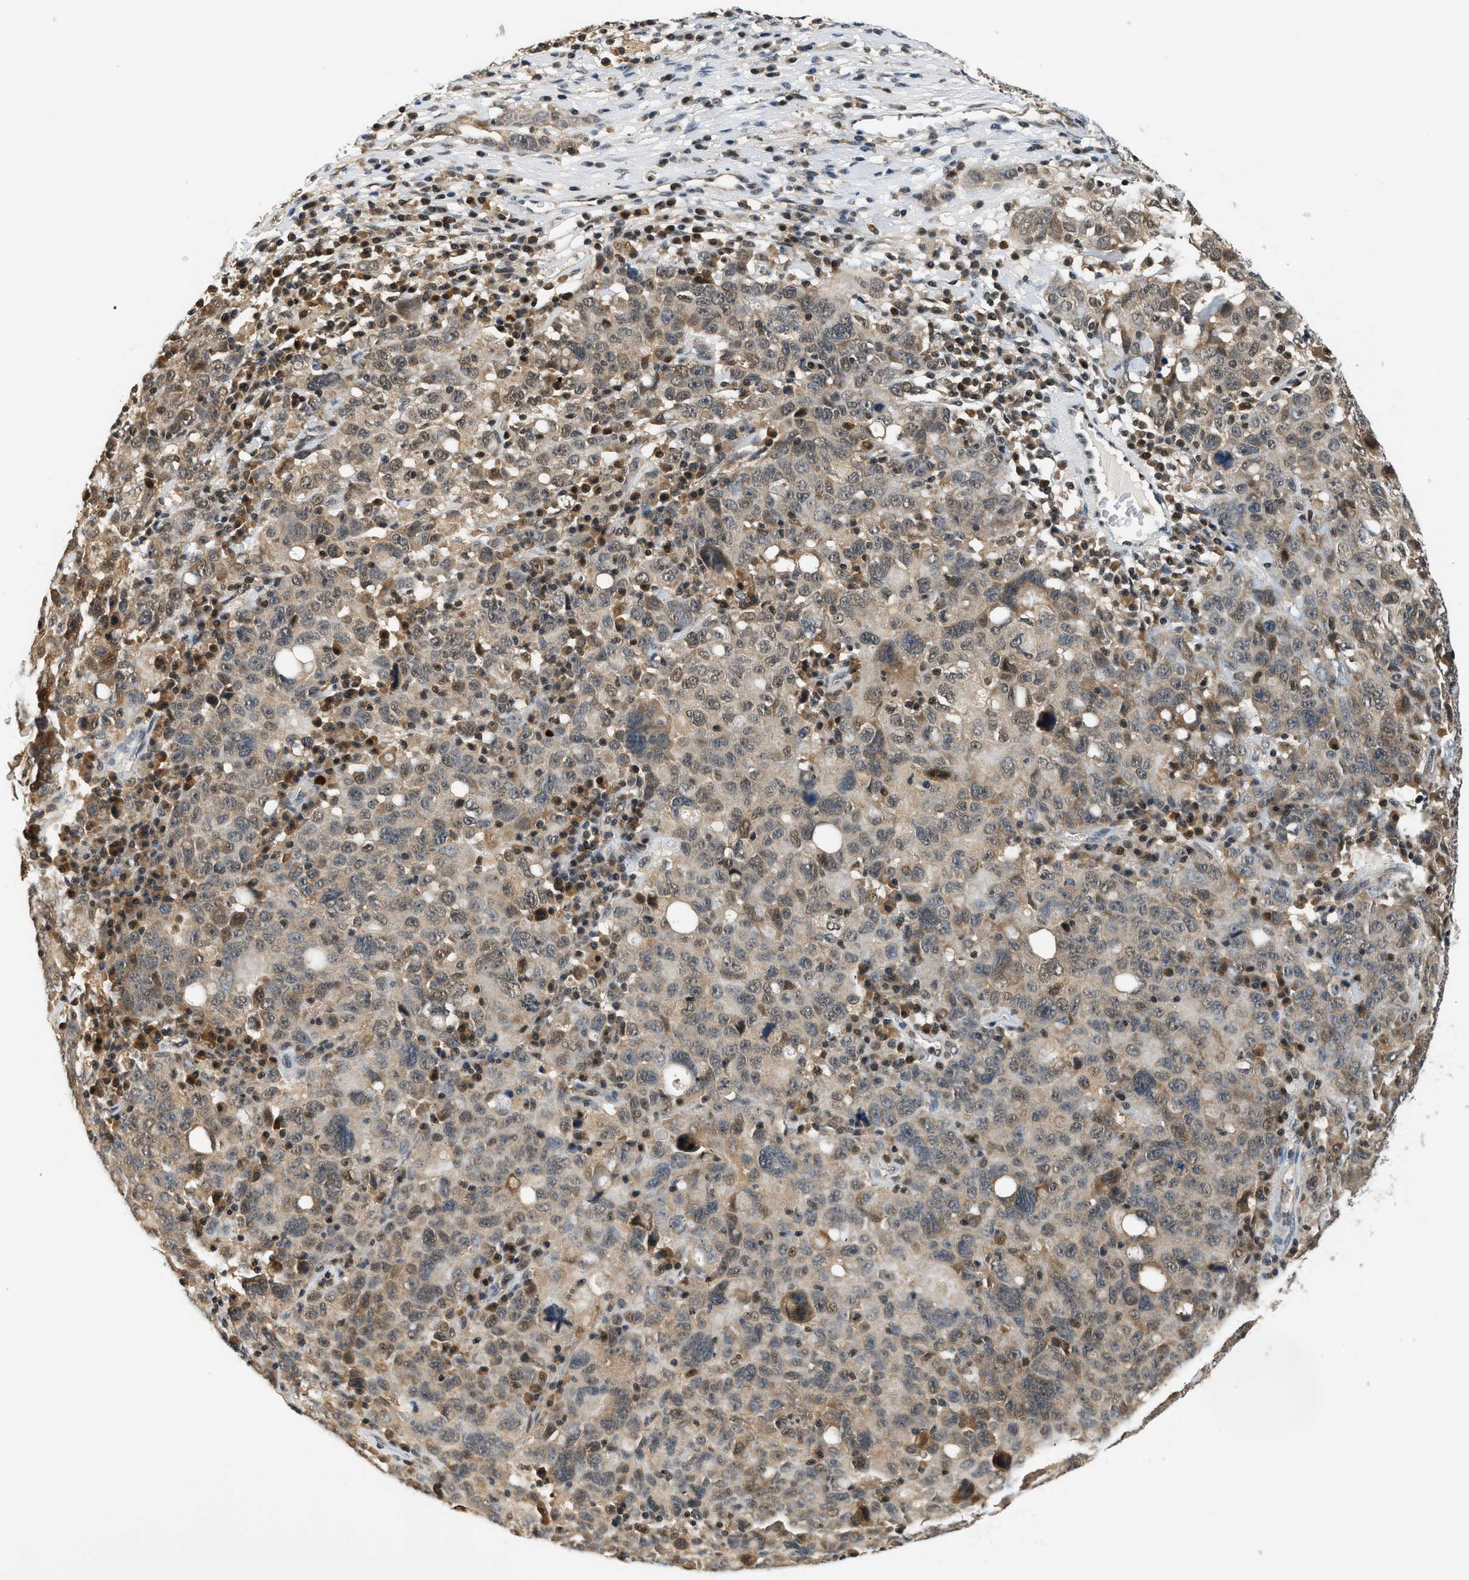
{"staining": {"intensity": "weak", "quantity": "25%-75%", "location": "cytoplasmic/membranous"}, "tissue": "ovarian cancer", "cell_type": "Tumor cells", "image_type": "cancer", "snomed": [{"axis": "morphology", "description": "Carcinoma, endometroid"}, {"axis": "topography", "description": "Ovary"}], "caption": "Tumor cells show weak cytoplasmic/membranous positivity in about 25%-75% of cells in ovarian cancer.", "gene": "PSMD3", "patient": {"sex": "female", "age": 62}}